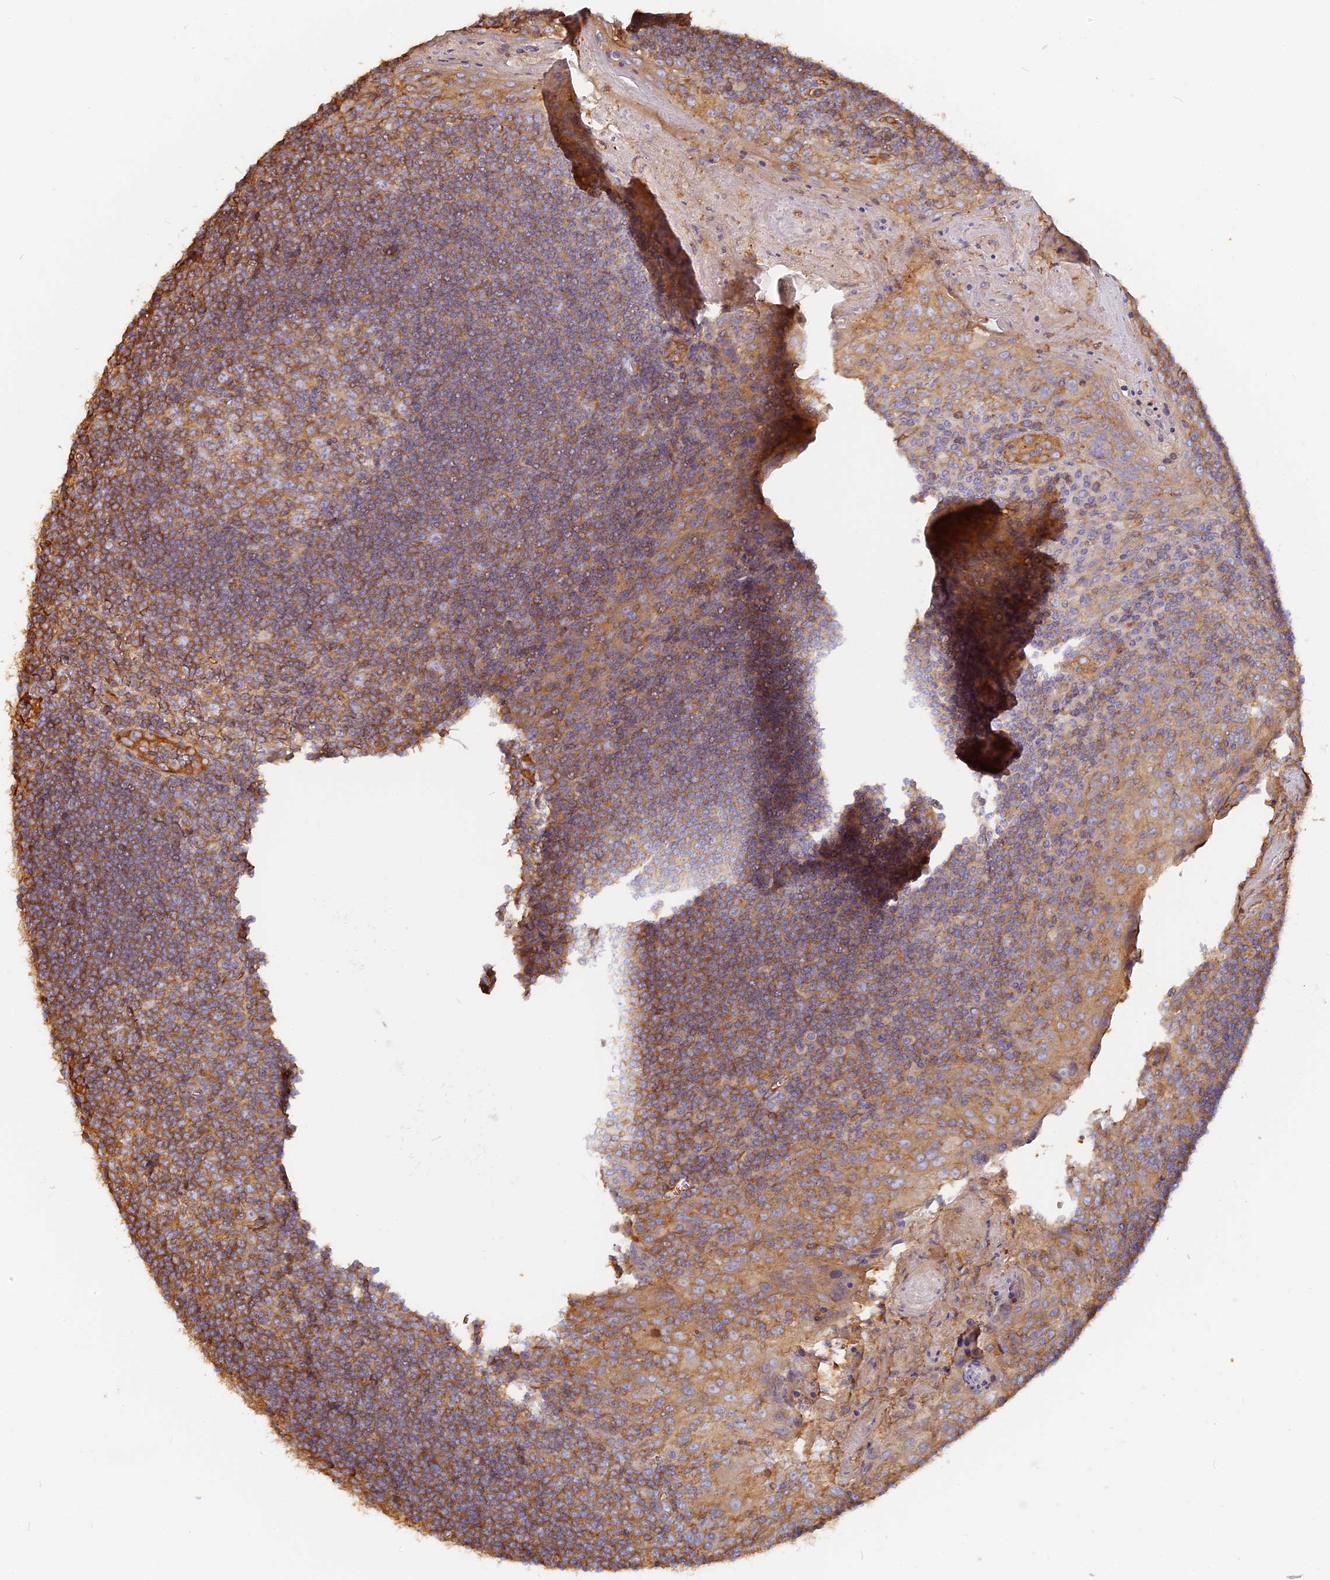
{"staining": {"intensity": "weak", "quantity": "<25%", "location": "cytoplasmic/membranous"}, "tissue": "tonsil", "cell_type": "Germinal center cells", "image_type": "normal", "snomed": [{"axis": "morphology", "description": "Normal tissue, NOS"}, {"axis": "topography", "description": "Tonsil"}], "caption": "Immunohistochemistry (IHC) image of normal tonsil: tonsil stained with DAB (3,3'-diaminobenzidine) reveals no significant protein positivity in germinal center cells.", "gene": "VPS18", "patient": {"sex": "male", "age": 27}}